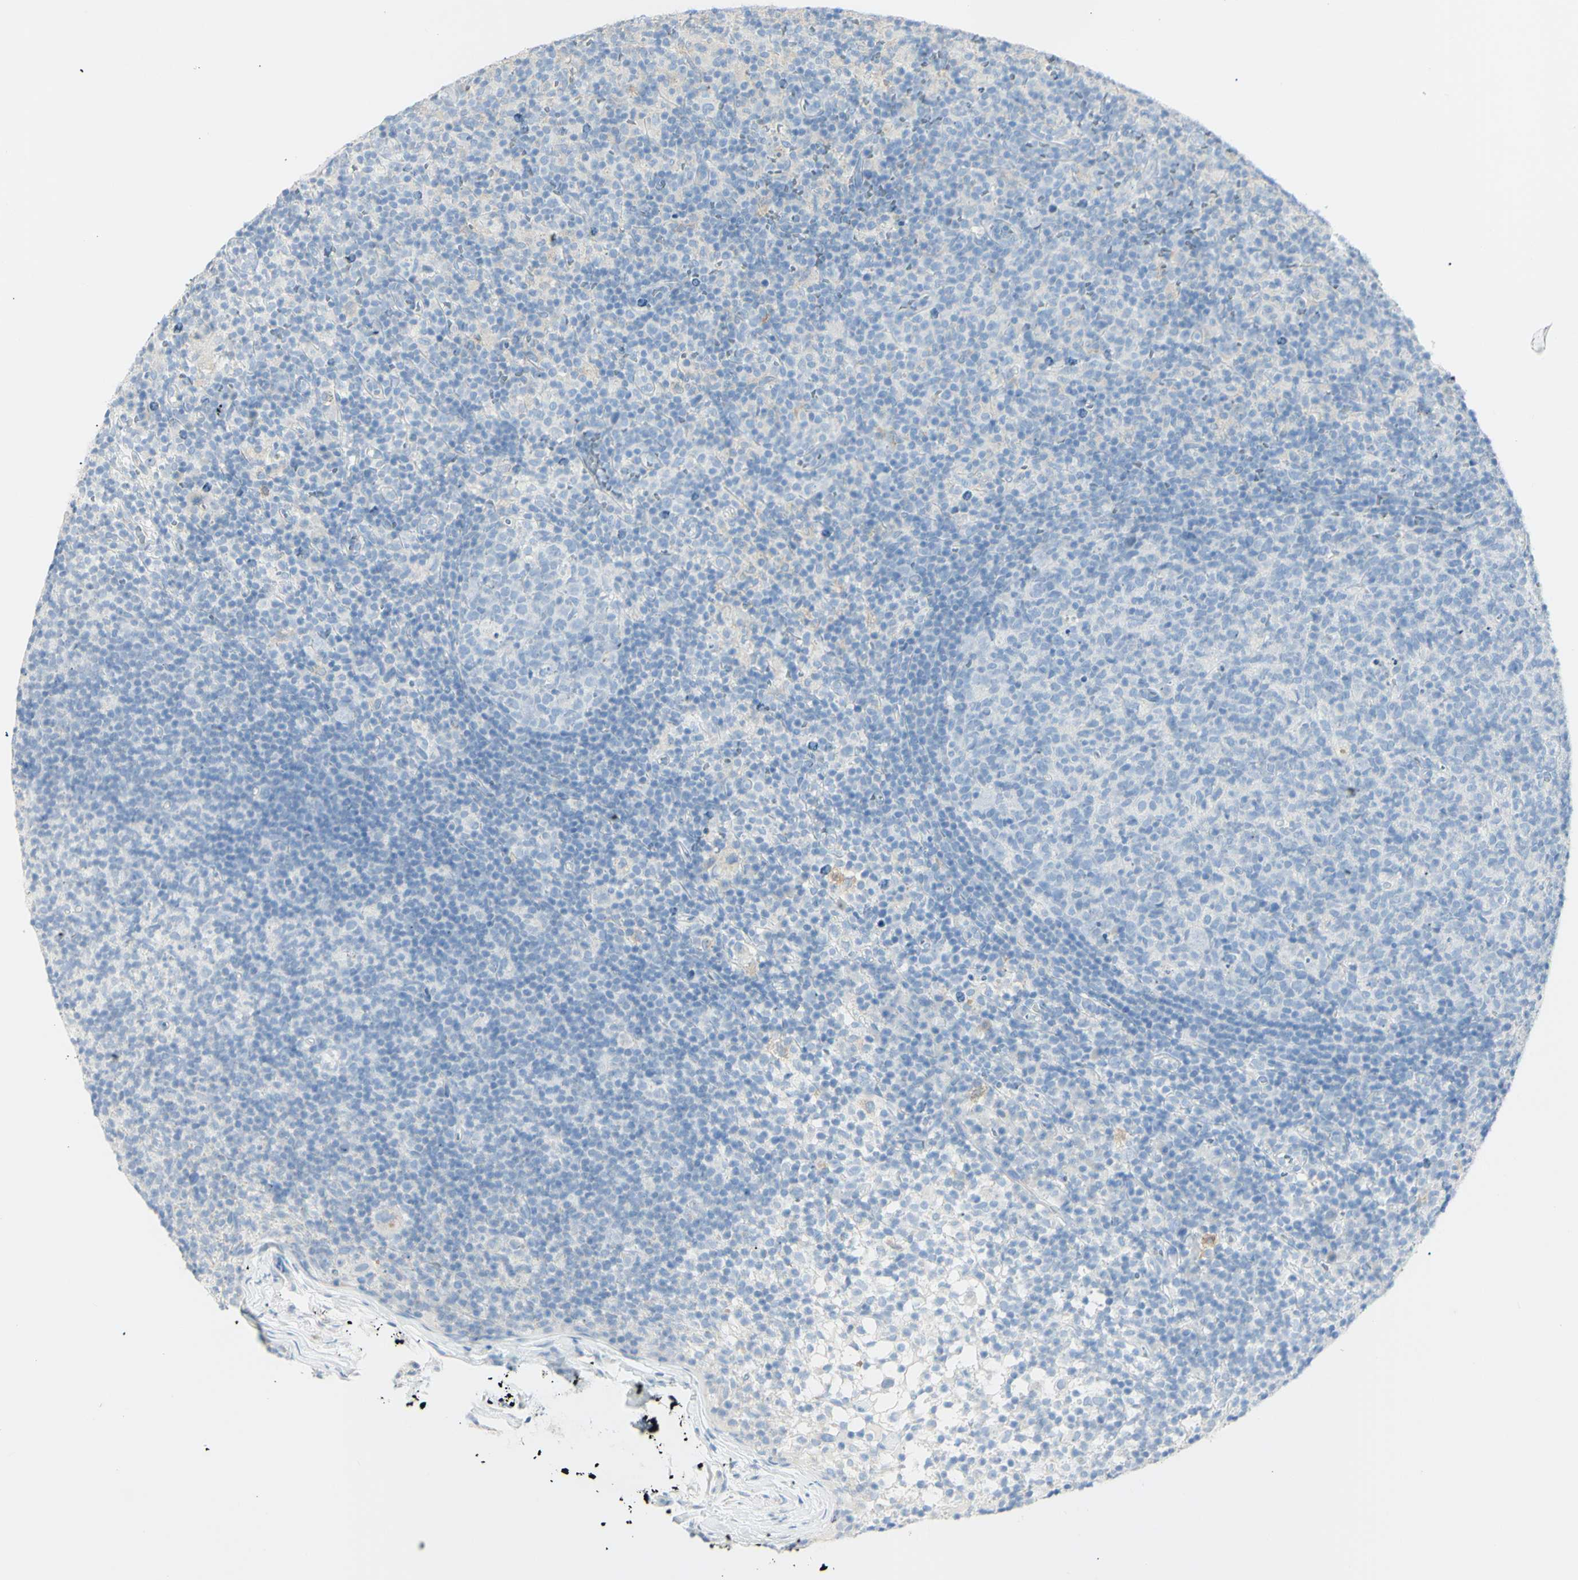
{"staining": {"intensity": "negative", "quantity": "none", "location": "none"}, "tissue": "lymph node", "cell_type": "Germinal center cells", "image_type": "normal", "snomed": [{"axis": "morphology", "description": "Normal tissue, NOS"}, {"axis": "morphology", "description": "Inflammation, NOS"}, {"axis": "topography", "description": "Lymph node"}], "caption": "This micrograph is of normal lymph node stained with immunohistochemistry to label a protein in brown with the nuclei are counter-stained blue. There is no expression in germinal center cells.", "gene": "LETM1", "patient": {"sex": "male", "age": 55}}